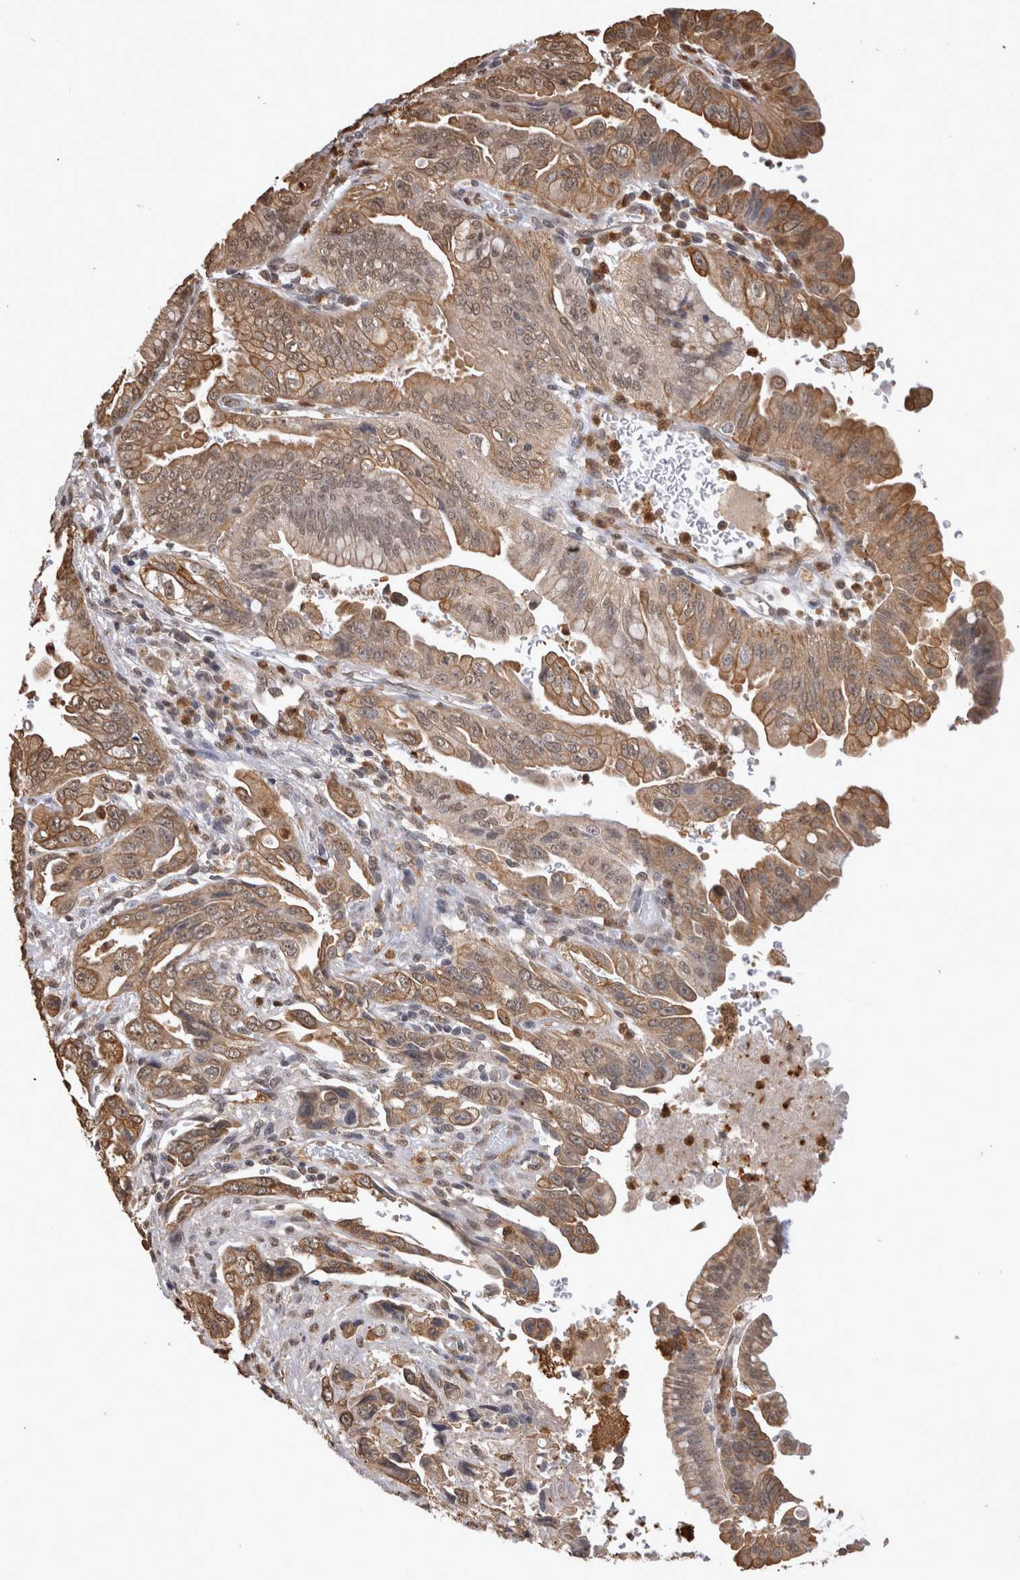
{"staining": {"intensity": "moderate", "quantity": ">75%", "location": "cytoplasmic/membranous,nuclear"}, "tissue": "pancreatic cancer", "cell_type": "Tumor cells", "image_type": "cancer", "snomed": [{"axis": "morphology", "description": "Adenocarcinoma, NOS"}, {"axis": "topography", "description": "Pancreas"}], "caption": "A brown stain highlights moderate cytoplasmic/membranous and nuclear positivity of a protein in human pancreatic adenocarcinoma tumor cells.", "gene": "PAK4", "patient": {"sex": "male", "age": 70}}